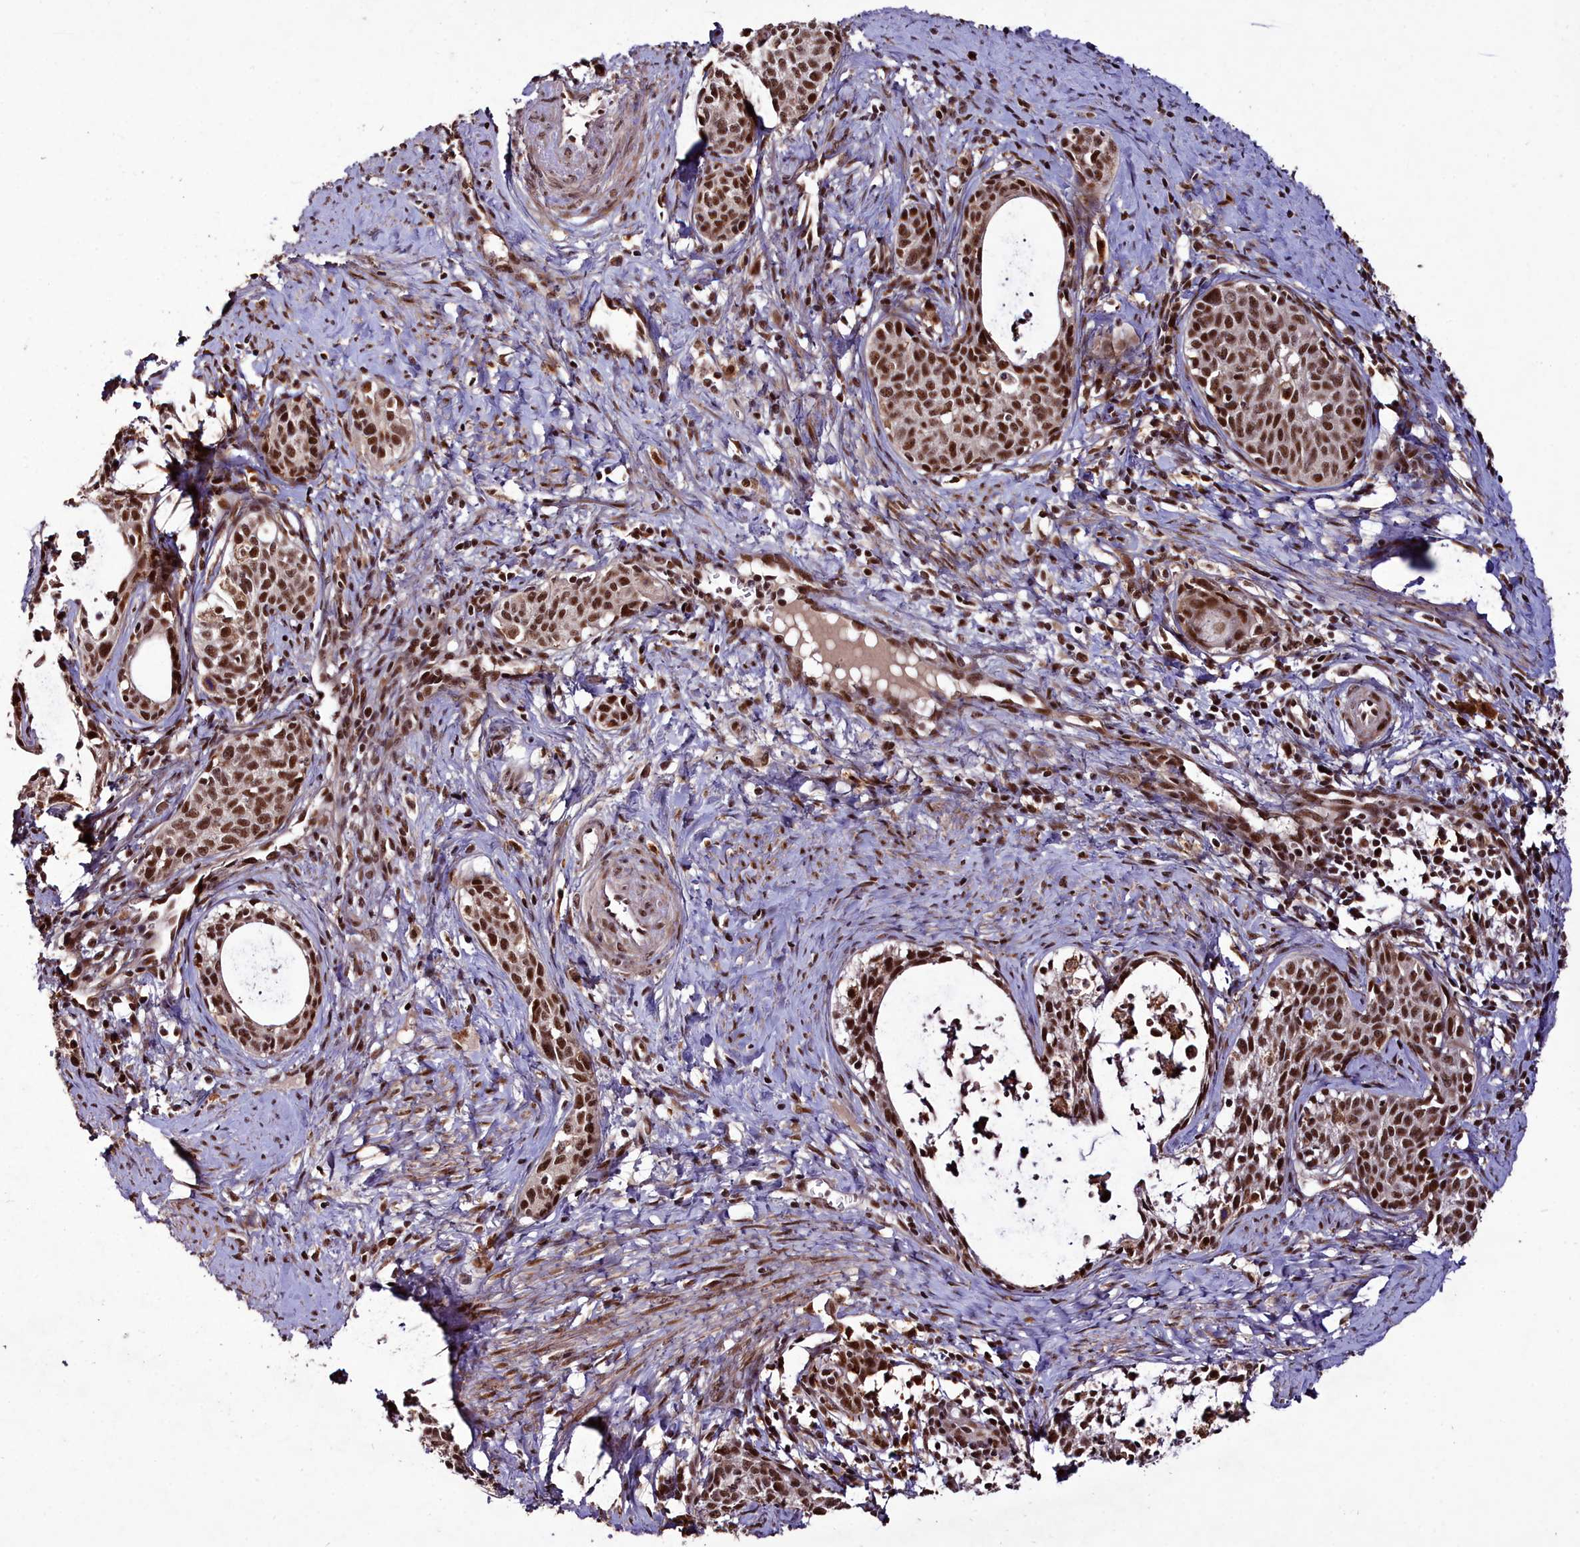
{"staining": {"intensity": "strong", "quantity": ">75%", "location": "nuclear"}, "tissue": "cervical cancer", "cell_type": "Tumor cells", "image_type": "cancer", "snomed": [{"axis": "morphology", "description": "Squamous cell carcinoma, NOS"}, {"axis": "topography", "description": "Cervix"}], "caption": "A high-resolution image shows IHC staining of cervical cancer (squamous cell carcinoma), which displays strong nuclear staining in approximately >75% of tumor cells.", "gene": "CXXC1", "patient": {"sex": "female", "age": 52}}